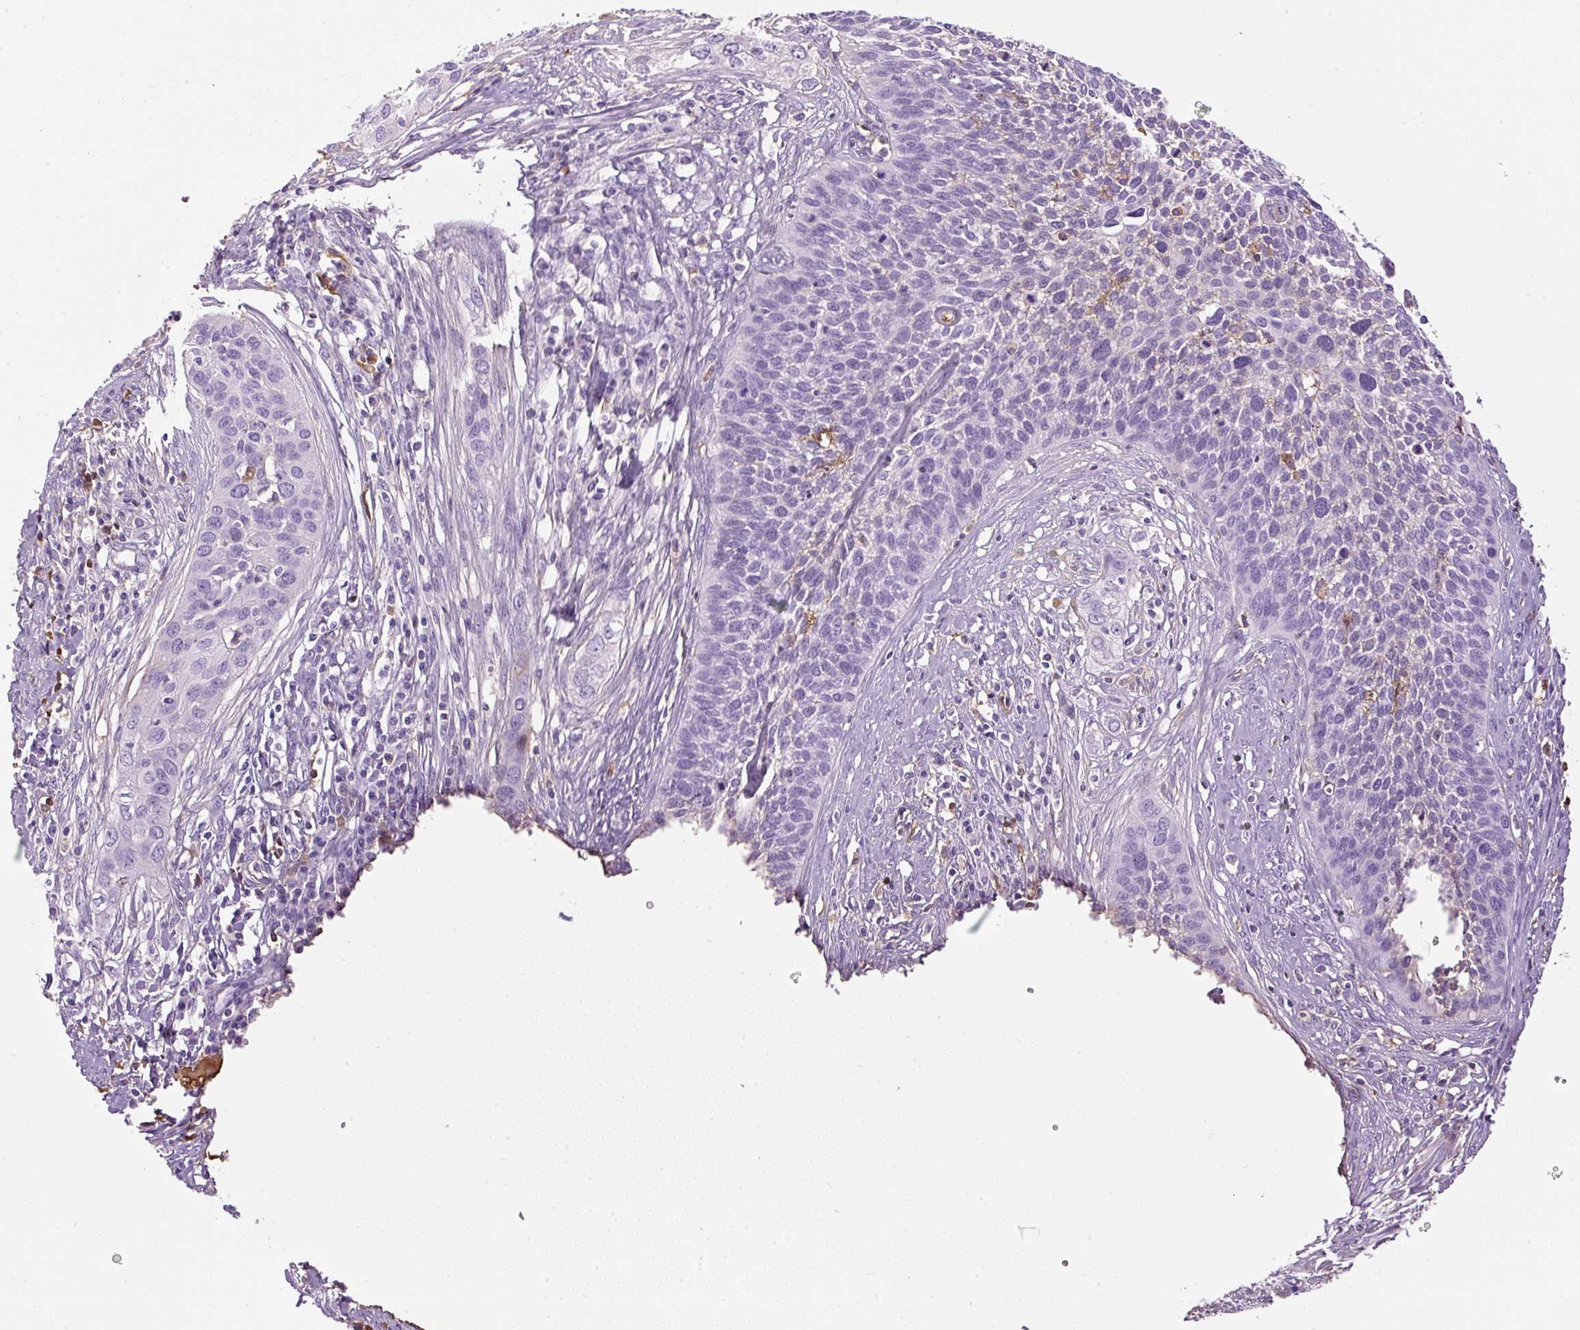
{"staining": {"intensity": "negative", "quantity": "none", "location": "none"}, "tissue": "cervical cancer", "cell_type": "Tumor cells", "image_type": "cancer", "snomed": [{"axis": "morphology", "description": "Squamous cell carcinoma, NOS"}, {"axis": "topography", "description": "Cervix"}], "caption": "DAB immunohistochemical staining of human cervical cancer (squamous cell carcinoma) shows no significant expression in tumor cells.", "gene": "APOA1", "patient": {"sex": "female", "age": 34}}